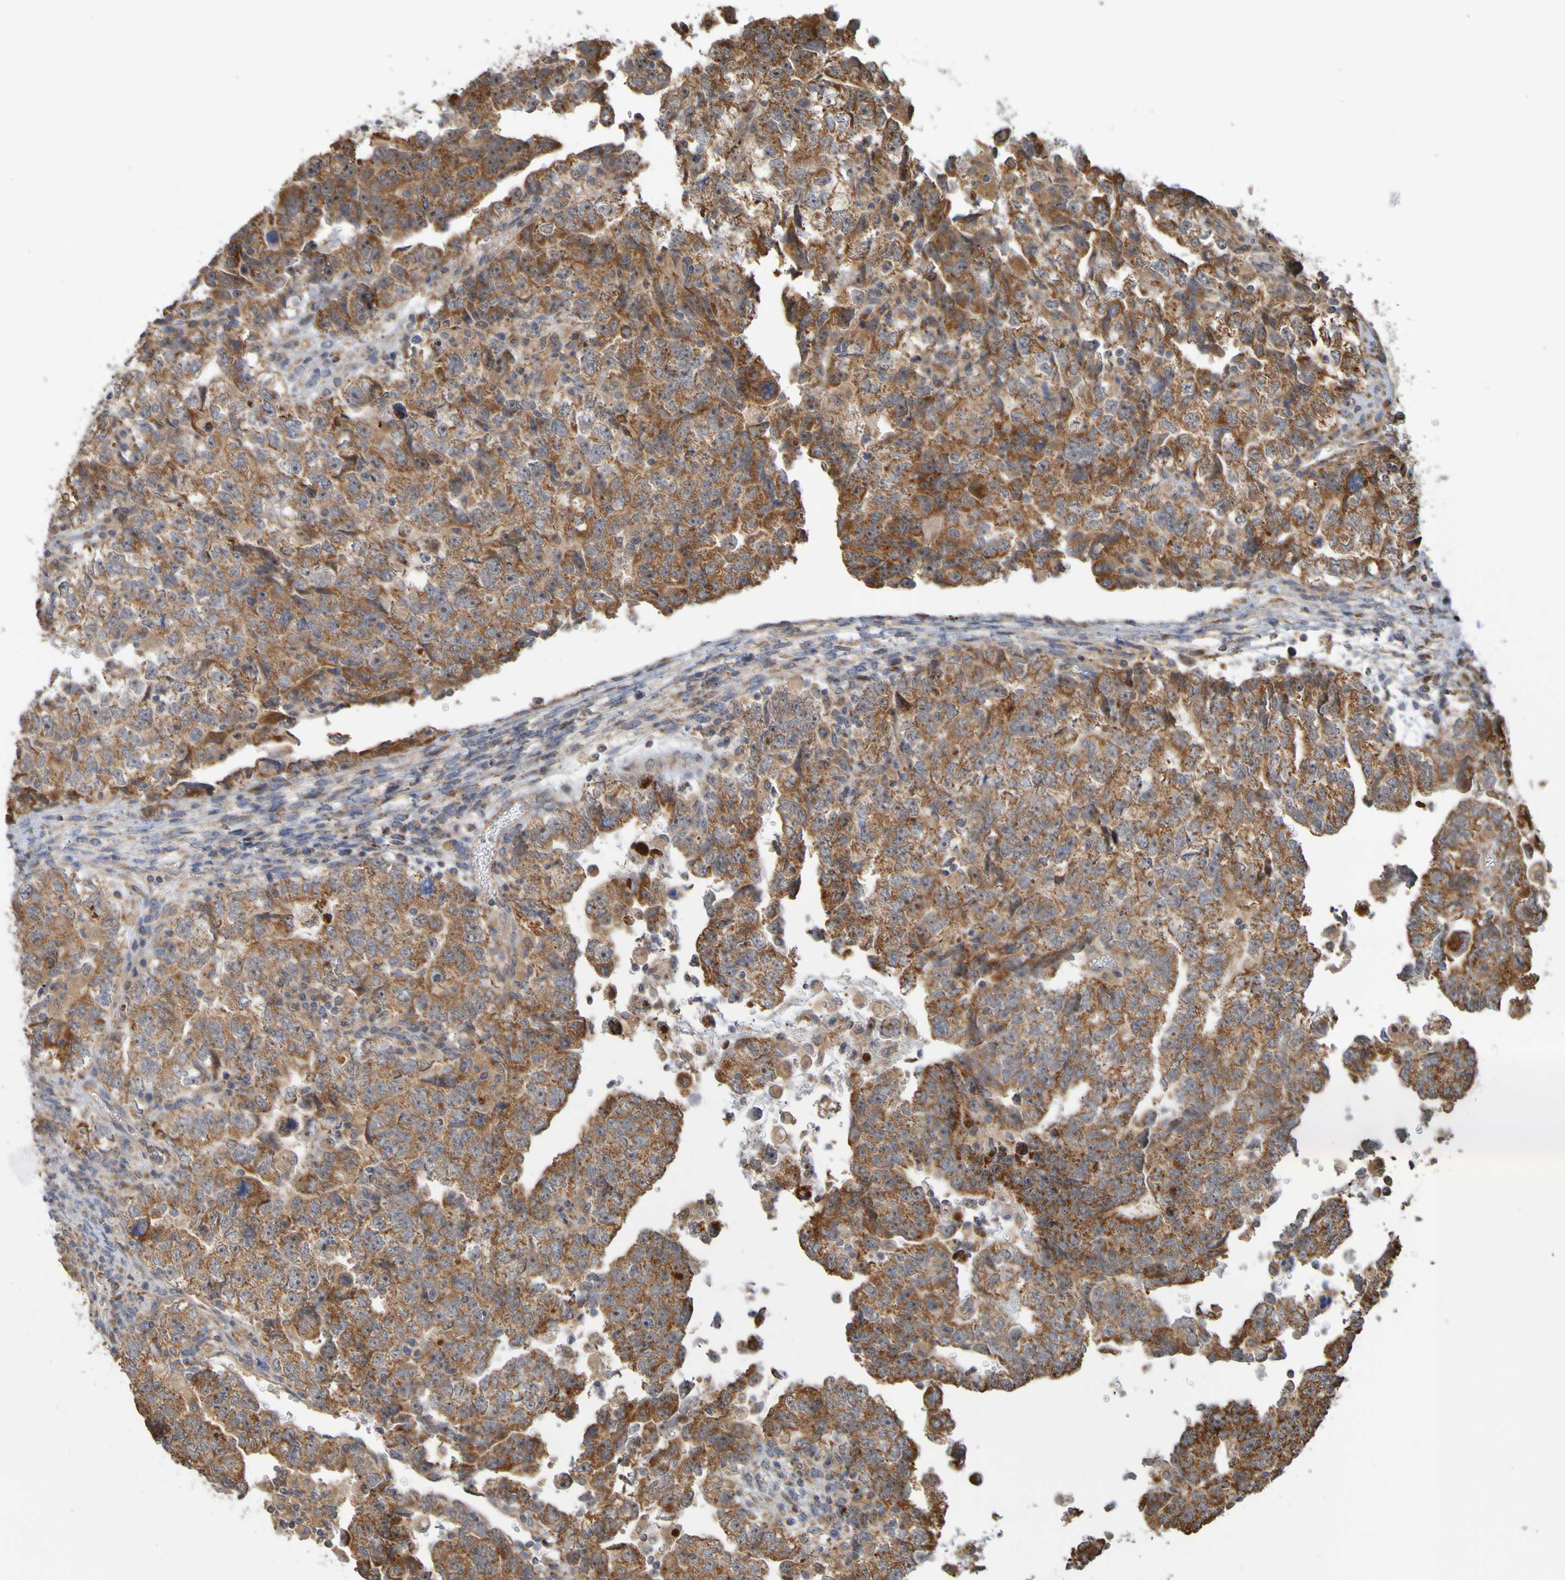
{"staining": {"intensity": "moderate", "quantity": ">75%", "location": "cytoplasmic/membranous"}, "tissue": "testis cancer", "cell_type": "Tumor cells", "image_type": "cancer", "snomed": [{"axis": "morphology", "description": "Carcinoma, Embryonal, NOS"}, {"axis": "topography", "description": "Testis"}], "caption": "Moderate cytoplasmic/membranous protein staining is seen in approximately >75% of tumor cells in embryonal carcinoma (testis).", "gene": "TMBIM1", "patient": {"sex": "male", "age": 36}}